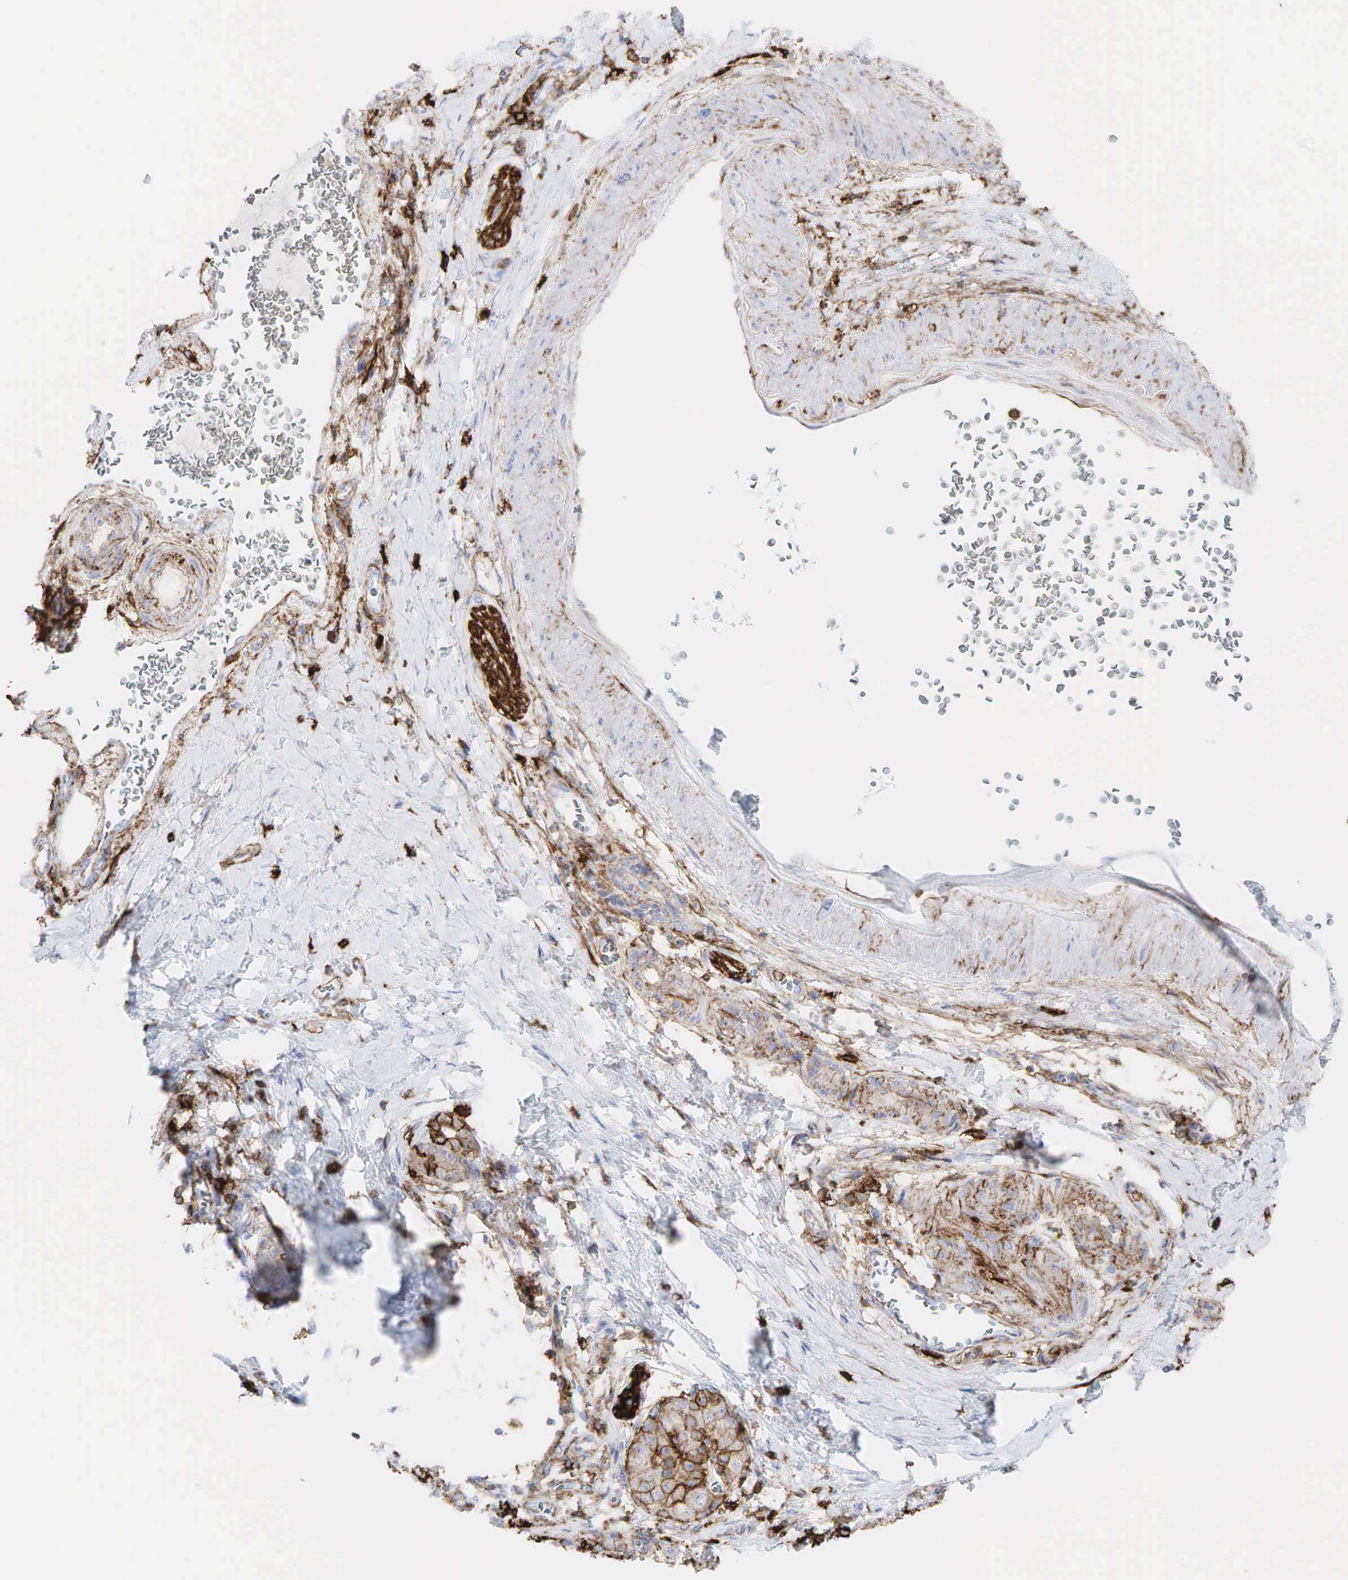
{"staining": {"intensity": "weak", "quantity": "25%-75%", "location": "cytoplasmic/membranous"}, "tissue": "pancreatic cancer", "cell_type": "Tumor cells", "image_type": "cancer", "snomed": [{"axis": "morphology", "description": "Adenocarcinoma, NOS"}, {"axis": "topography", "description": "Pancreas"}], "caption": "Immunohistochemical staining of pancreatic adenocarcinoma reveals low levels of weak cytoplasmic/membranous positivity in approximately 25%-75% of tumor cells.", "gene": "CD44", "patient": {"sex": "female", "age": 66}}